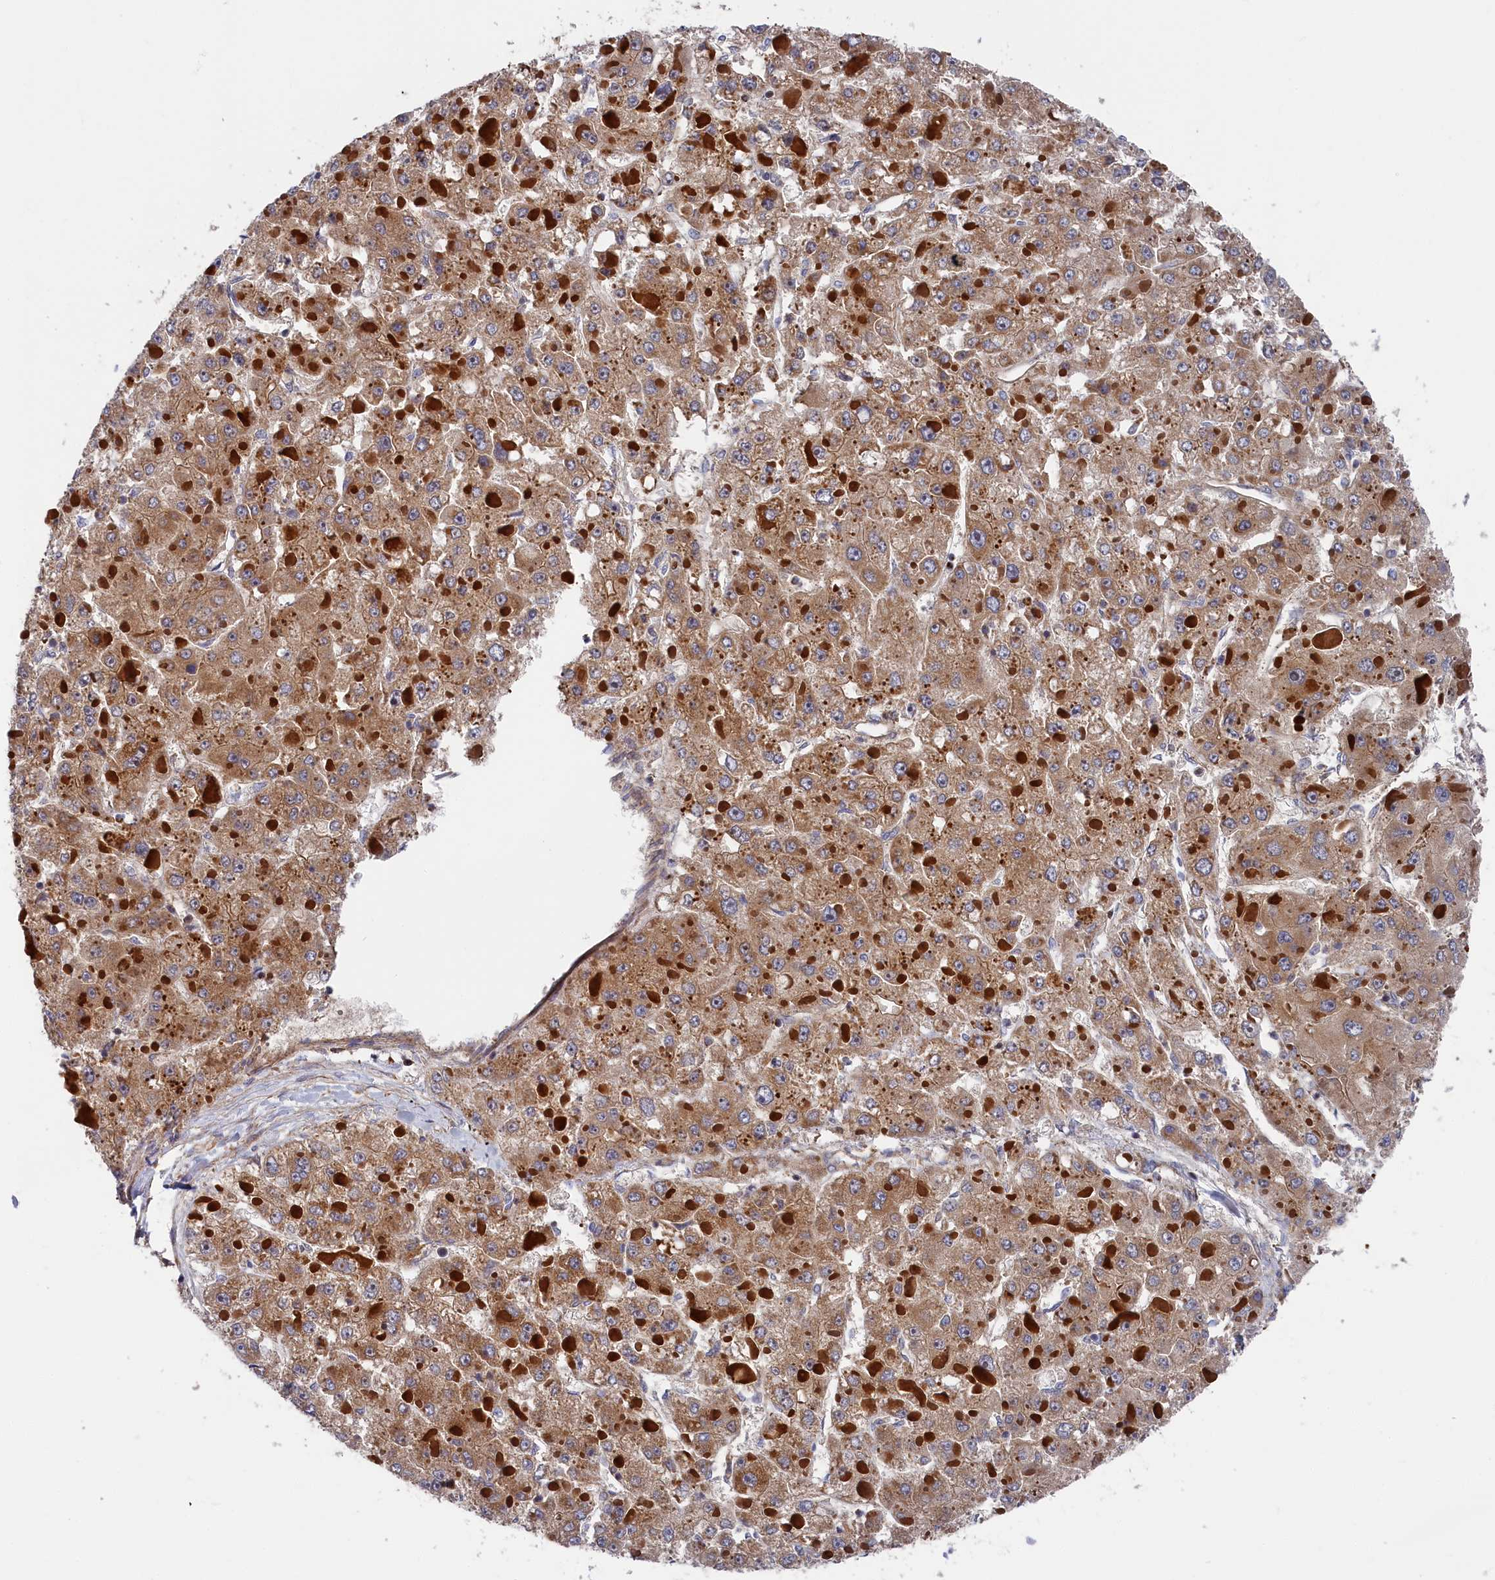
{"staining": {"intensity": "moderate", "quantity": ">75%", "location": "cytoplasmic/membranous"}, "tissue": "liver cancer", "cell_type": "Tumor cells", "image_type": "cancer", "snomed": [{"axis": "morphology", "description": "Carcinoma, Hepatocellular, NOS"}, {"axis": "topography", "description": "Liver"}], "caption": "Hepatocellular carcinoma (liver) stained with a protein marker exhibits moderate staining in tumor cells.", "gene": "LDHD", "patient": {"sex": "female", "age": 73}}